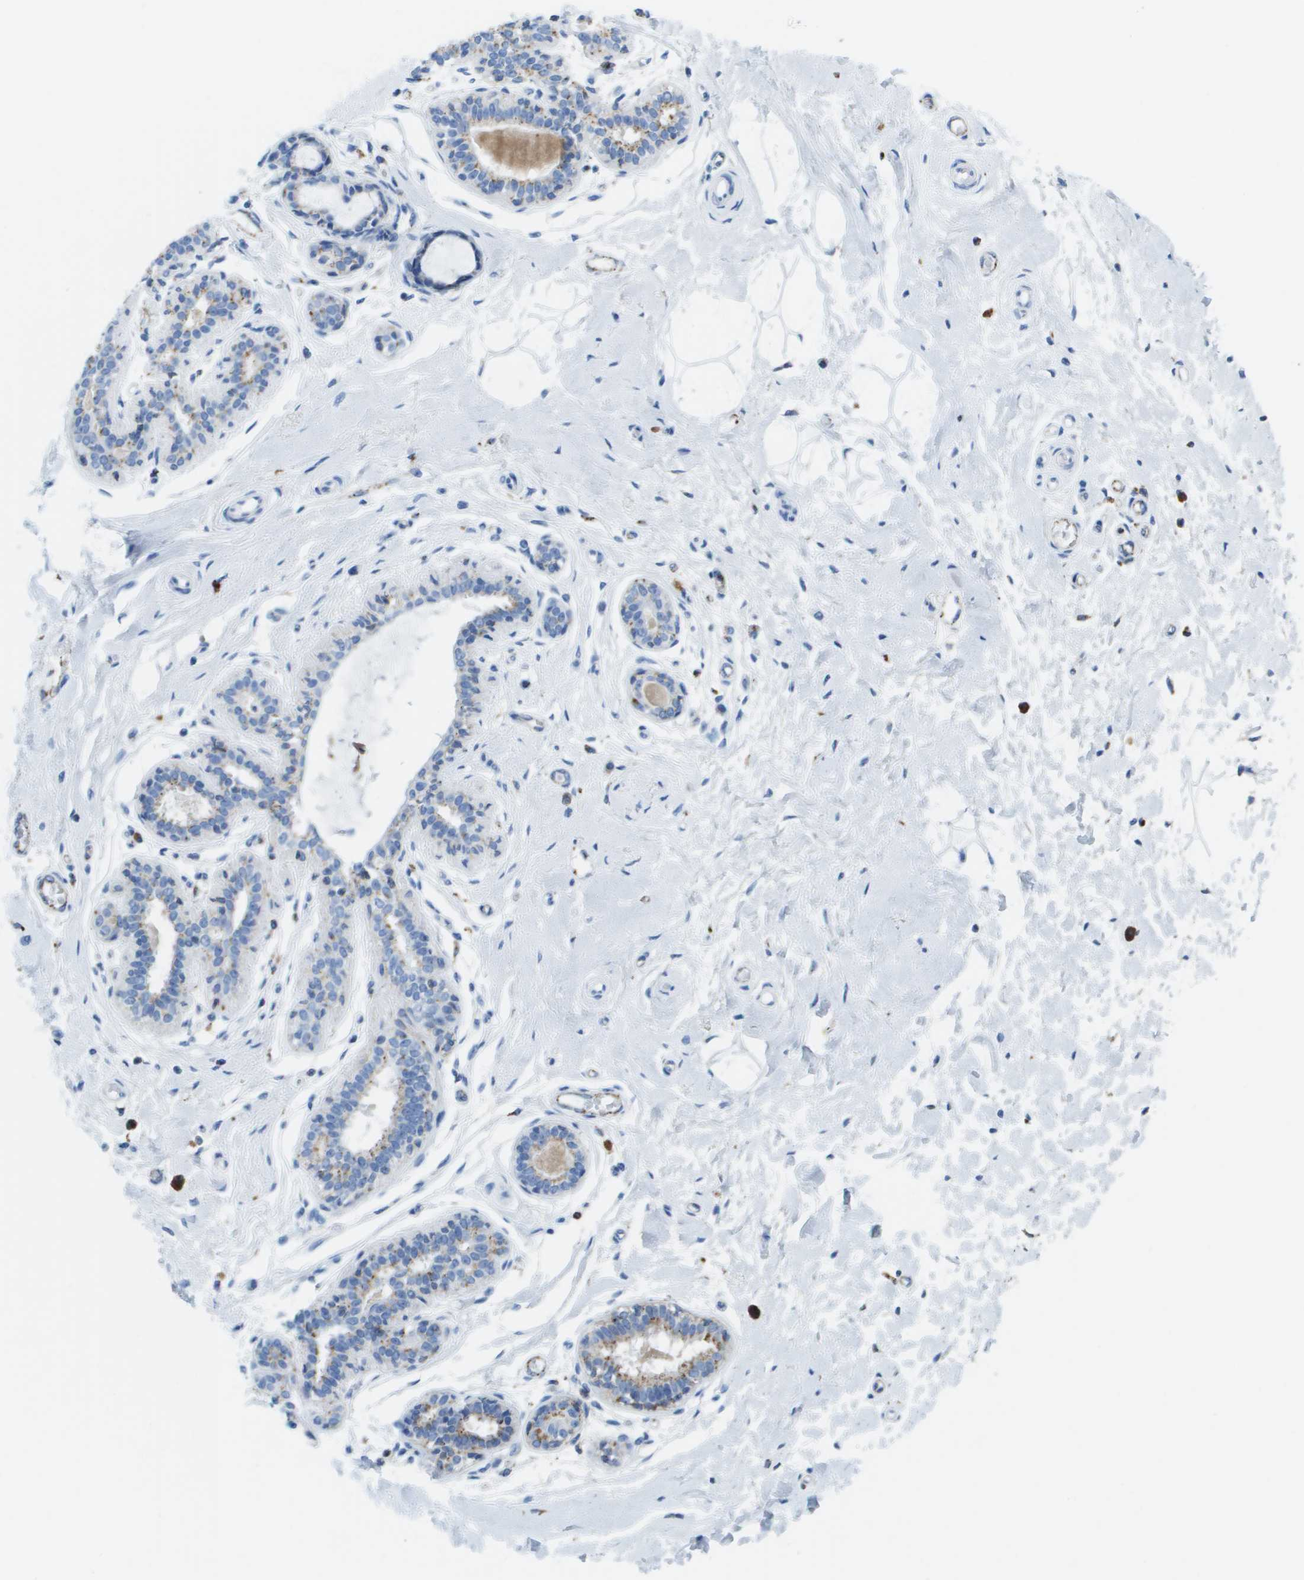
{"staining": {"intensity": "negative", "quantity": "none", "location": "none"}, "tissue": "breast", "cell_type": "Adipocytes", "image_type": "normal", "snomed": [{"axis": "morphology", "description": "Normal tissue, NOS"}, {"axis": "morphology", "description": "Lobular carcinoma"}, {"axis": "topography", "description": "Breast"}], "caption": "This is an immunohistochemistry image of unremarkable human breast. There is no expression in adipocytes.", "gene": "PRCP", "patient": {"sex": "female", "age": 59}}